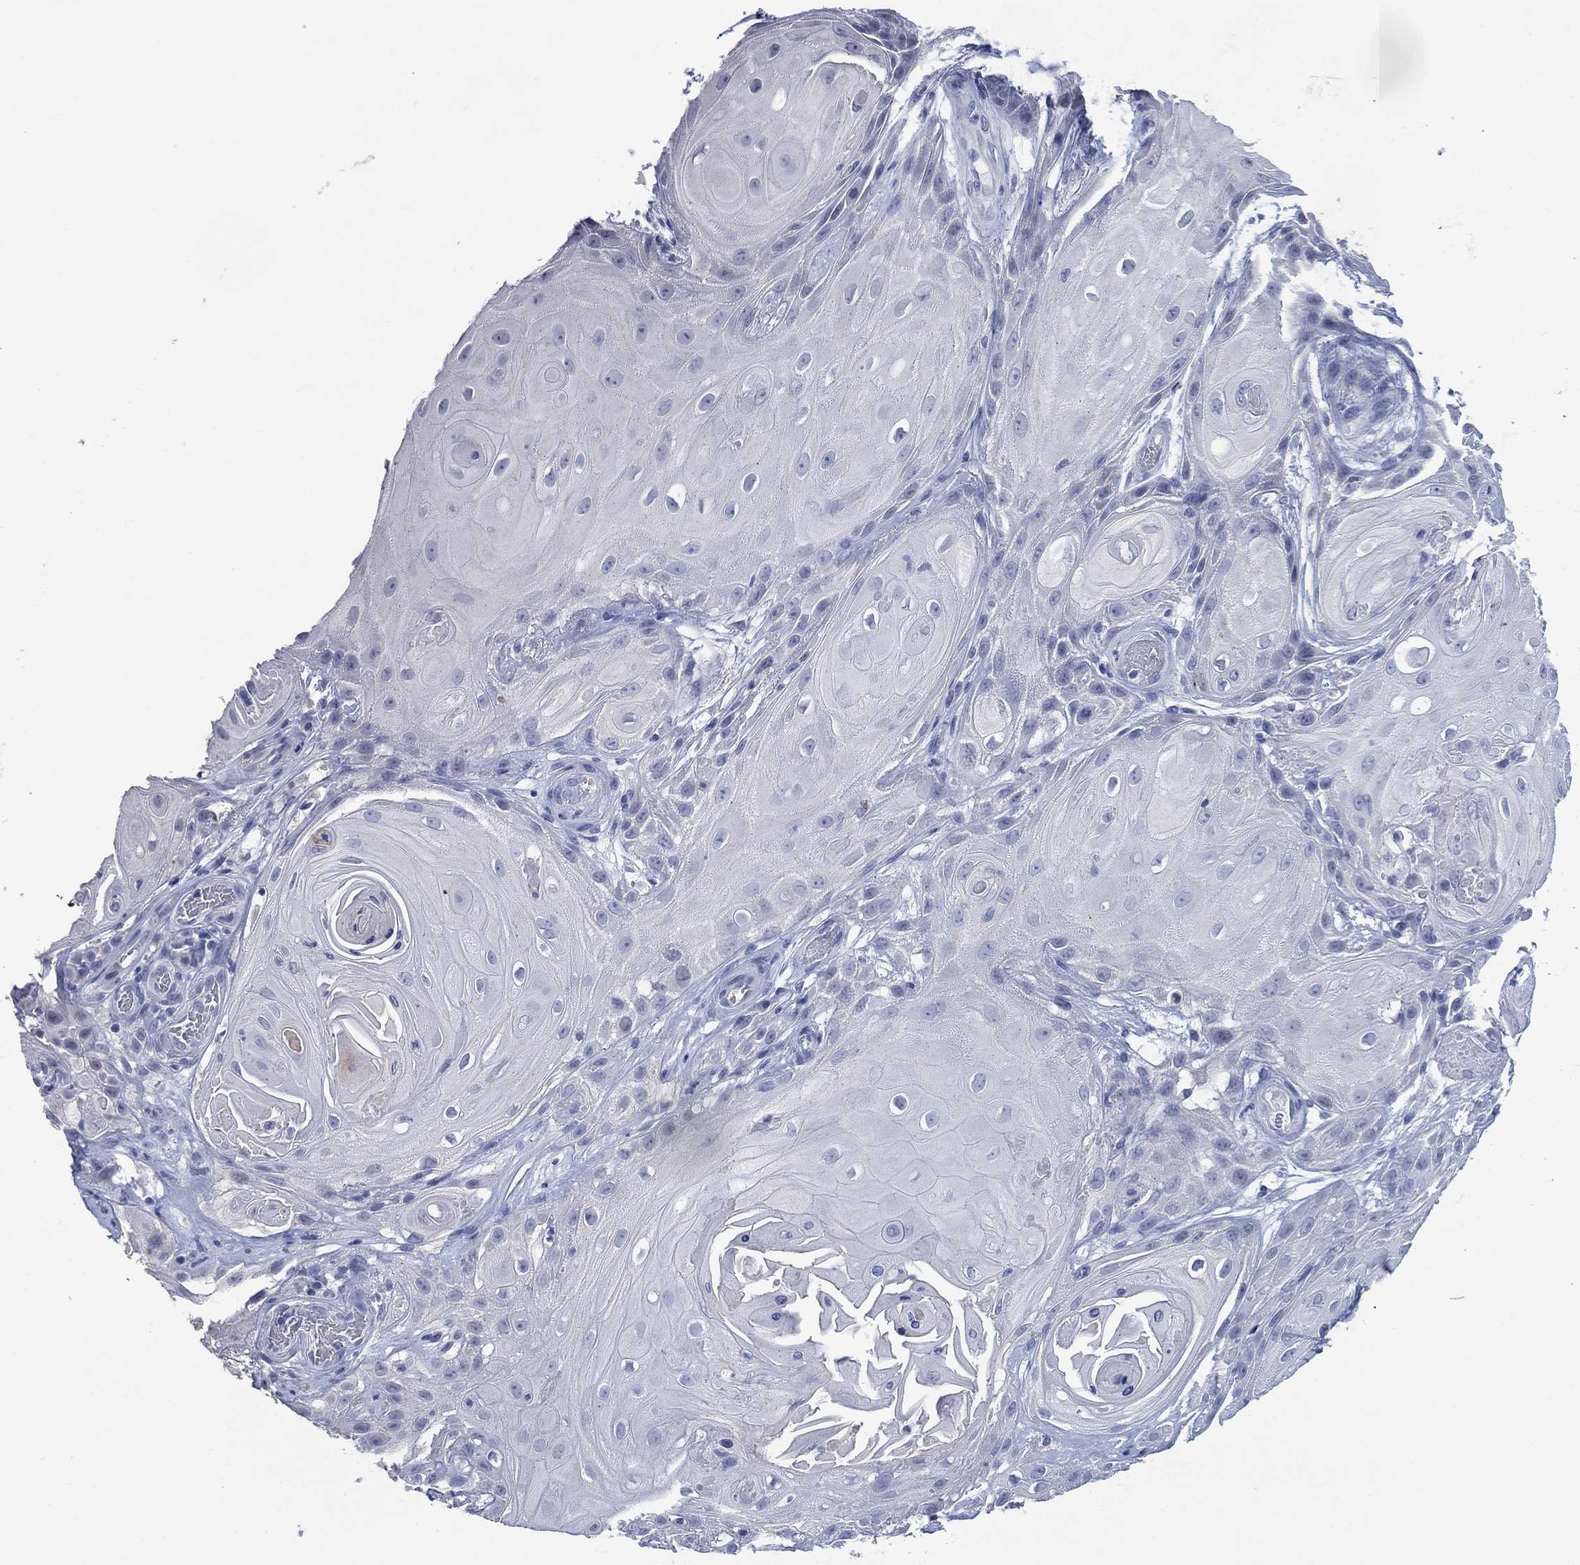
{"staining": {"intensity": "negative", "quantity": "none", "location": "none"}, "tissue": "skin cancer", "cell_type": "Tumor cells", "image_type": "cancer", "snomed": [{"axis": "morphology", "description": "Squamous cell carcinoma, NOS"}, {"axis": "topography", "description": "Skin"}], "caption": "IHC micrograph of skin cancer stained for a protein (brown), which shows no positivity in tumor cells.", "gene": "FSCN2", "patient": {"sex": "male", "age": 62}}